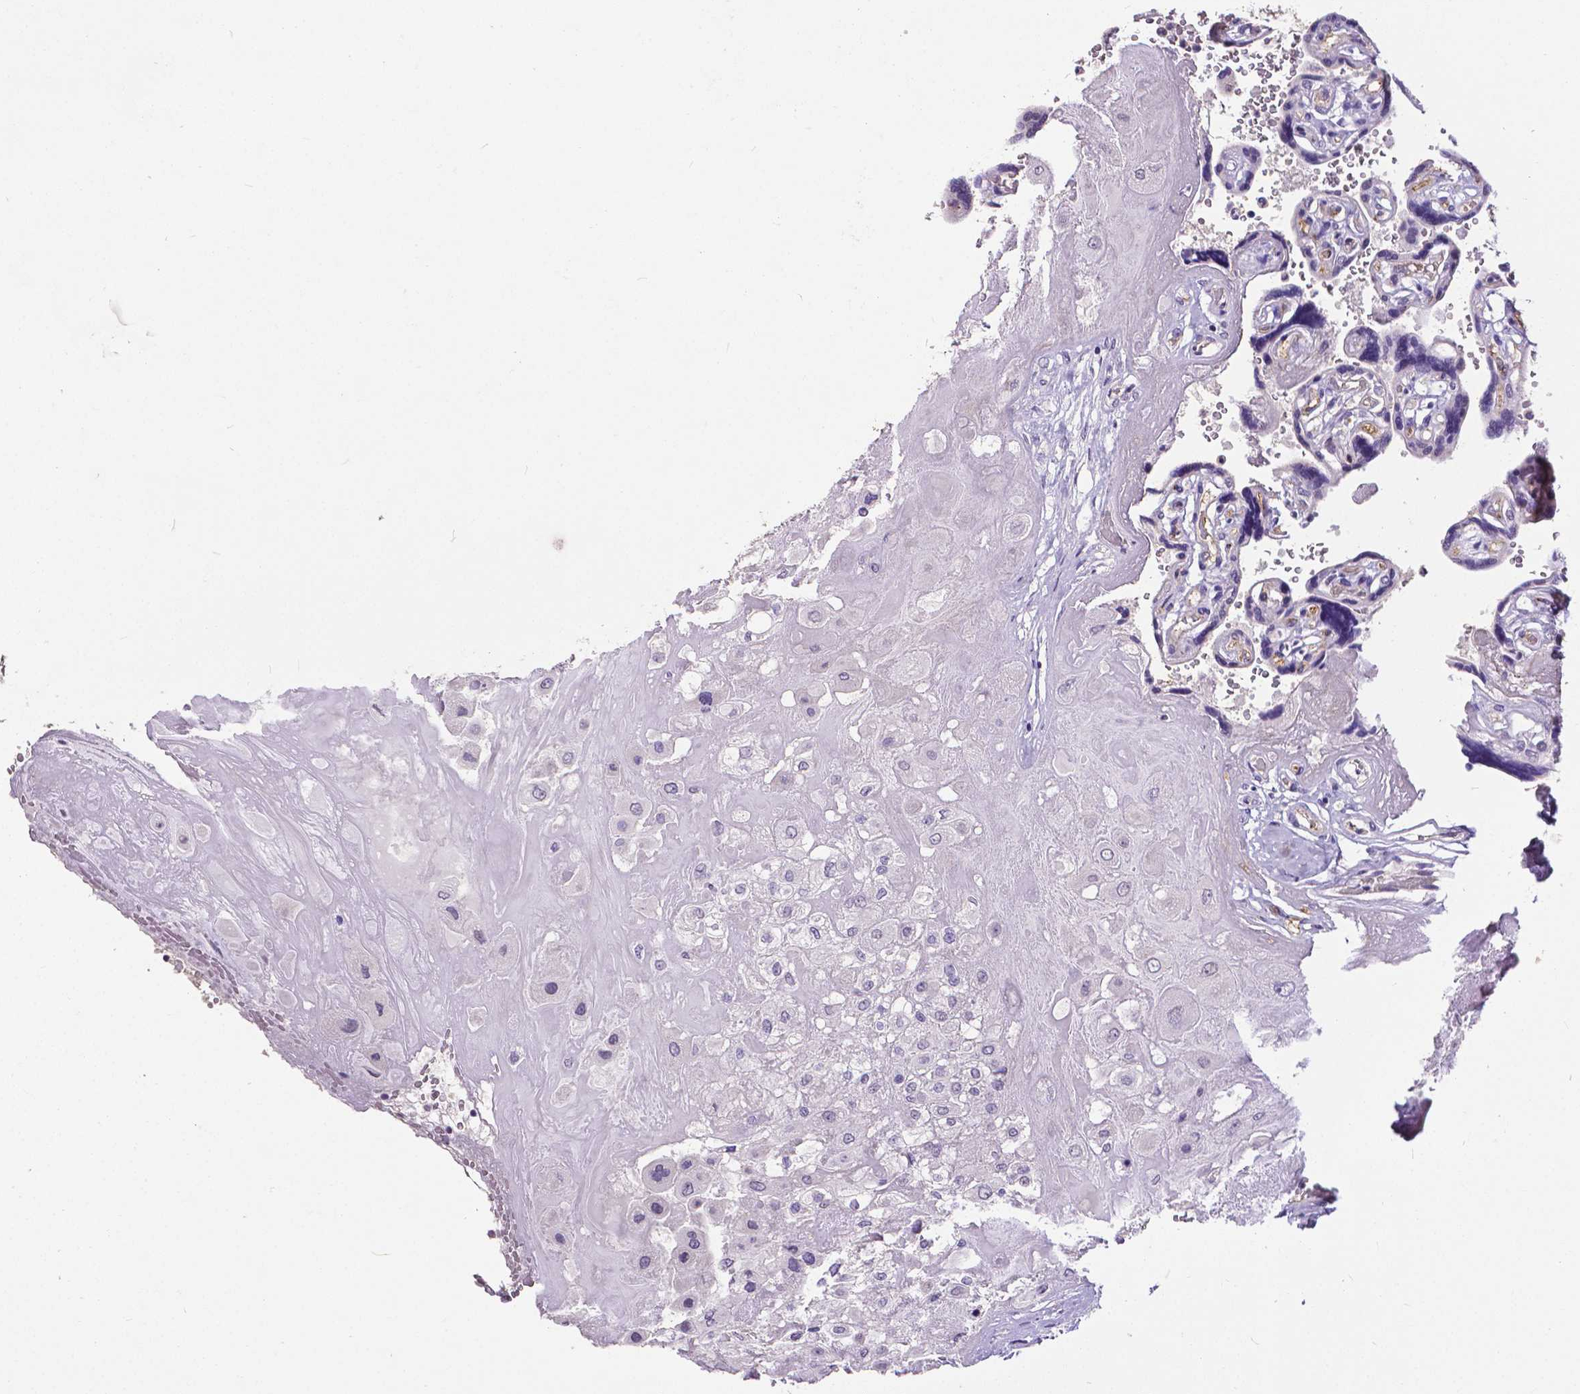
{"staining": {"intensity": "negative", "quantity": "none", "location": "none"}, "tissue": "placenta", "cell_type": "Decidual cells", "image_type": "normal", "snomed": [{"axis": "morphology", "description": "Normal tissue, NOS"}, {"axis": "topography", "description": "Placenta"}], "caption": "Immunohistochemical staining of normal human placenta demonstrates no significant expression in decidual cells. (DAB IHC with hematoxylin counter stain).", "gene": "OCLN", "patient": {"sex": "female", "age": 32}}